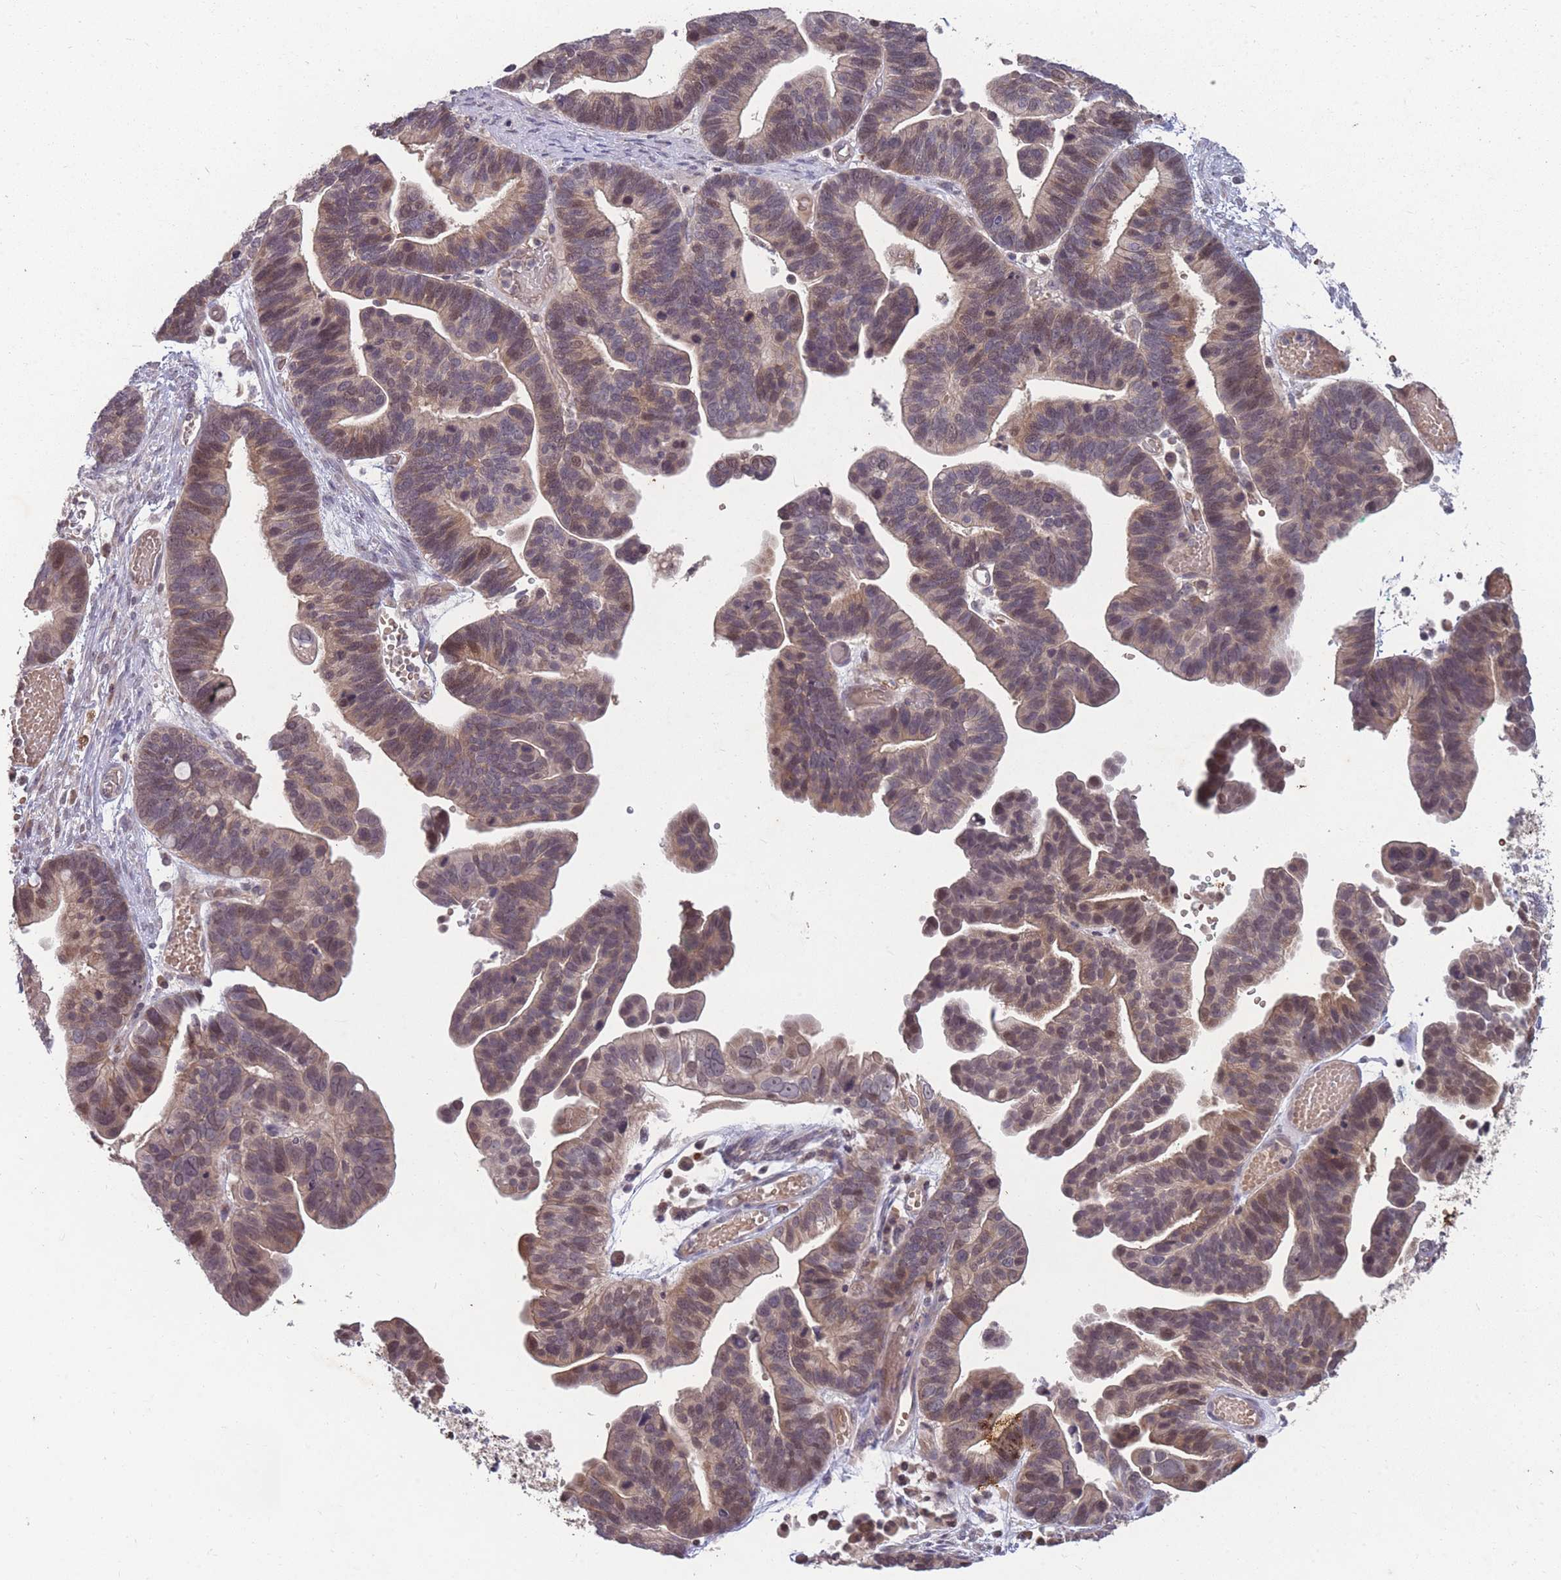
{"staining": {"intensity": "weak", "quantity": ">75%", "location": "cytoplasmic/membranous,nuclear"}, "tissue": "ovarian cancer", "cell_type": "Tumor cells", "image_type": "cancer", "snomed": [{"axis": "morphology", "description": "Cystadenocarcinoma, serous, NOS"}, {"axis": "topography", "description": "Ovary"}], "caption": "Protein staining shows weak cytoplasmic/membranous and nuclear expression in about >75% of tumor cells in ovarian cancer.", "gene": "GGT5", "patient": {"sex": "female", "age": 56}}